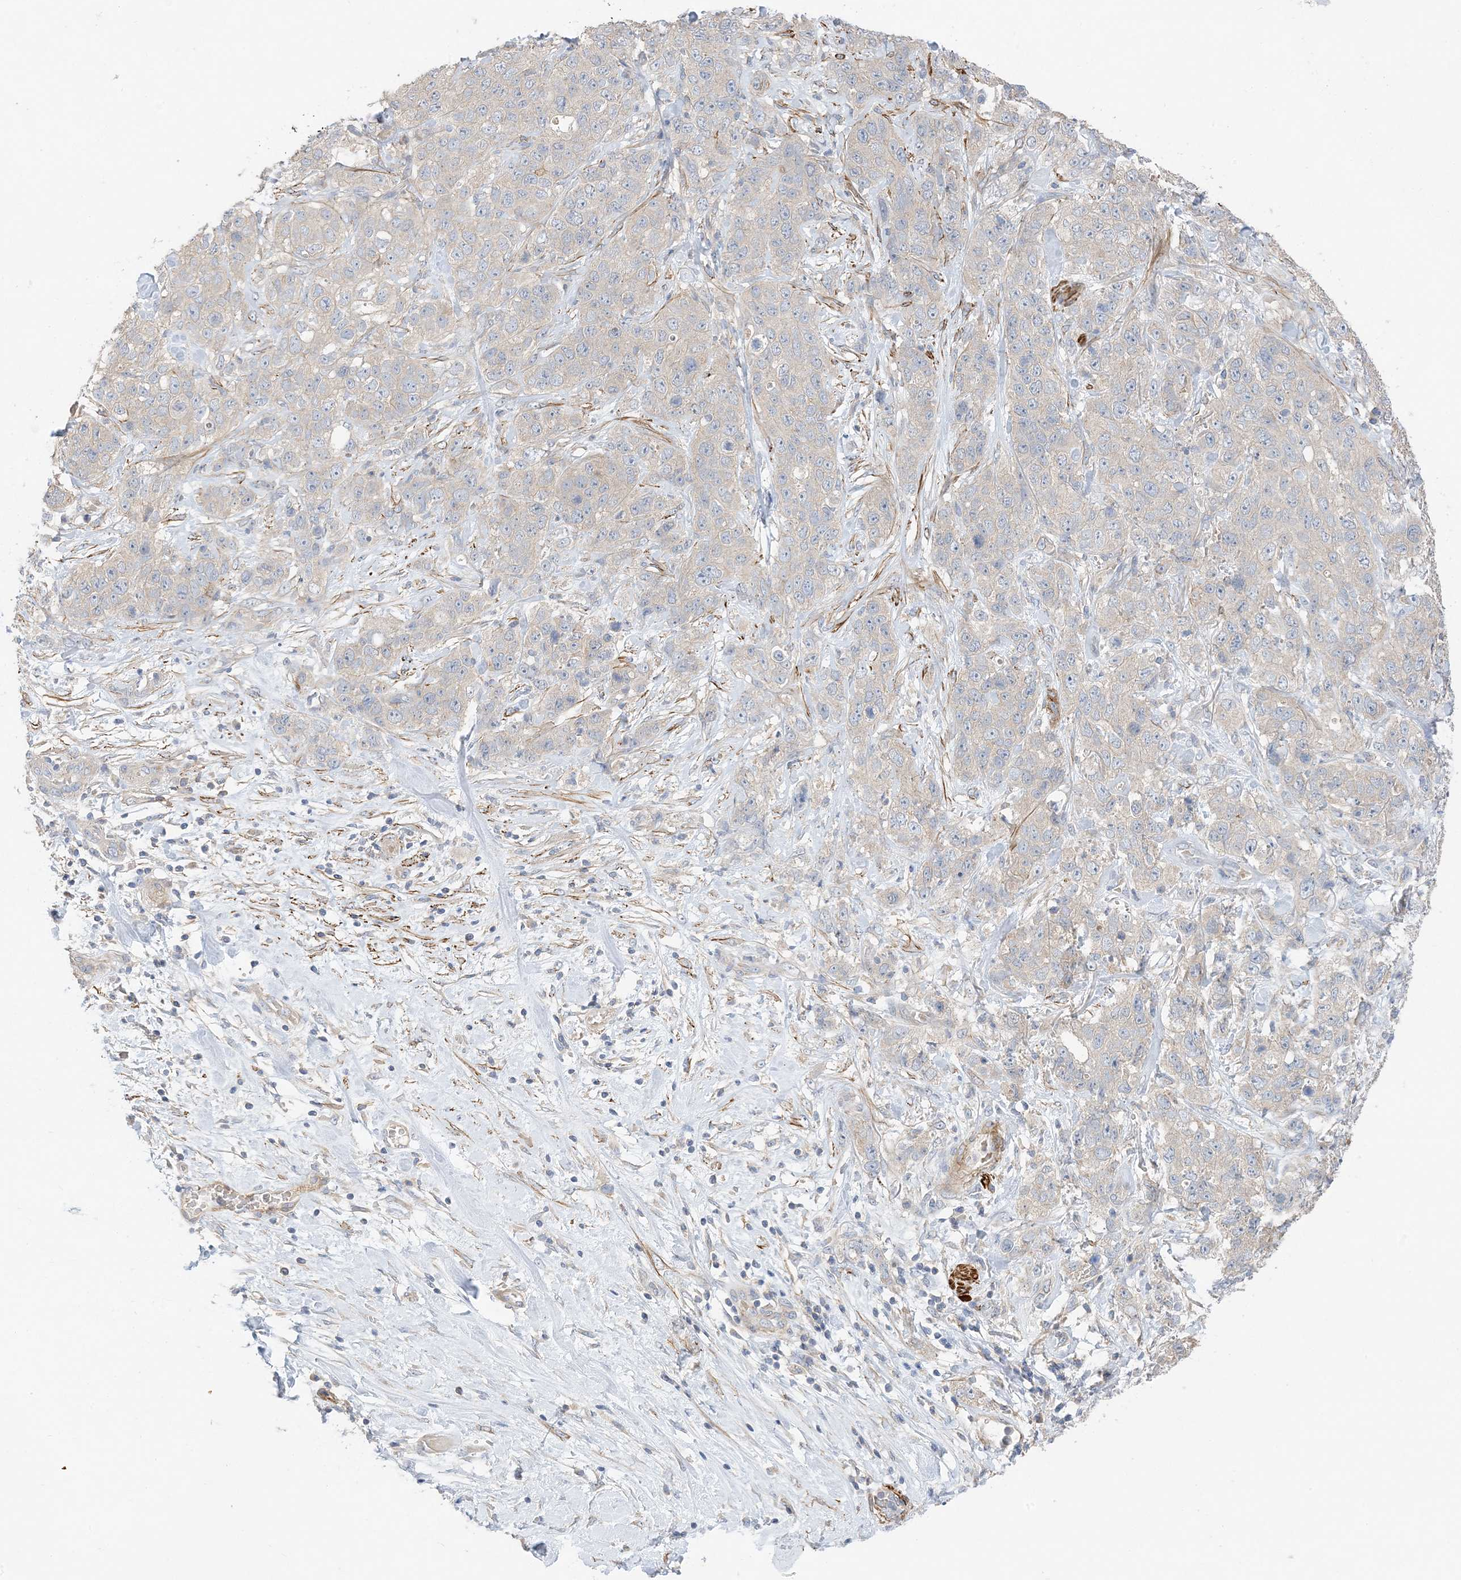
{"staining": {"intensity": "negative", "quantity": "none", "location": "none"}, "tissue": "stomach cancer", "cell_type": "Tumor cells", "image_type": "cancer", "snomed": [{"axis": "morphology", "description": "Adenocarcinoma, NOS"}, {"axis": "topography", "description": "Stomach"}], "caption": "There is no significant expression in tumor cells of stomach cancer.", "gene": "KIFBP", "patient": {"sex": "male", "age": 48}}